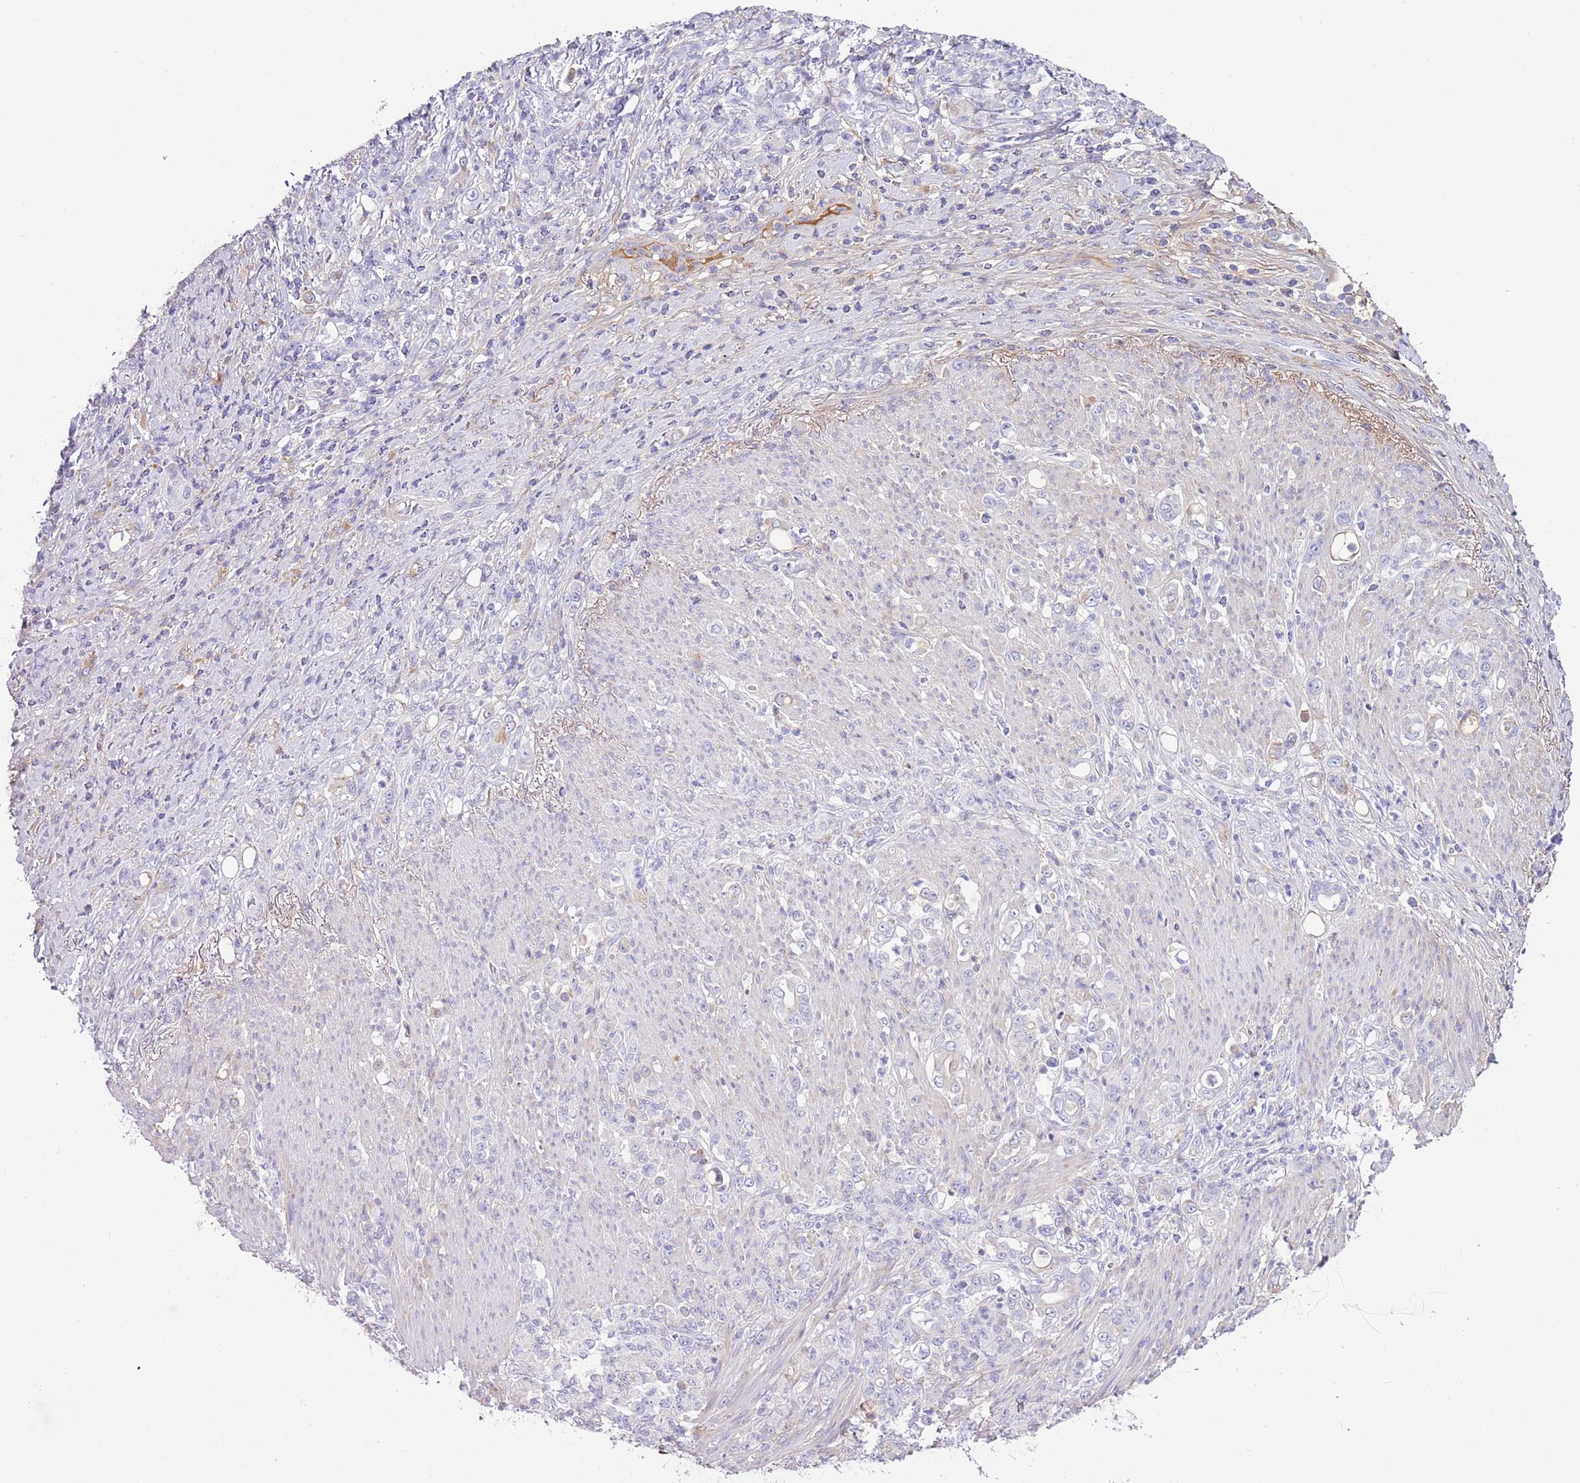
{"staining": {"intensity": "negative", "quantity": "none", "location": "none"}, "tissue": "stomach cancer", "cell_type": "Tumor cells", "image_type": "cancer", "snomed": [{"axis": "morphology", "description": "Normal tissue, NOS"}, {"axis": "morphology", "description": "Adenocarcinoma, NOS"}, {"axis": "topography", "description": "Stomach"}], "caption": "Tumor cells show no significant staining in stomach cancer.", "gene": "ABHD17C", "patient": {"sex": "female", "age": 79}}